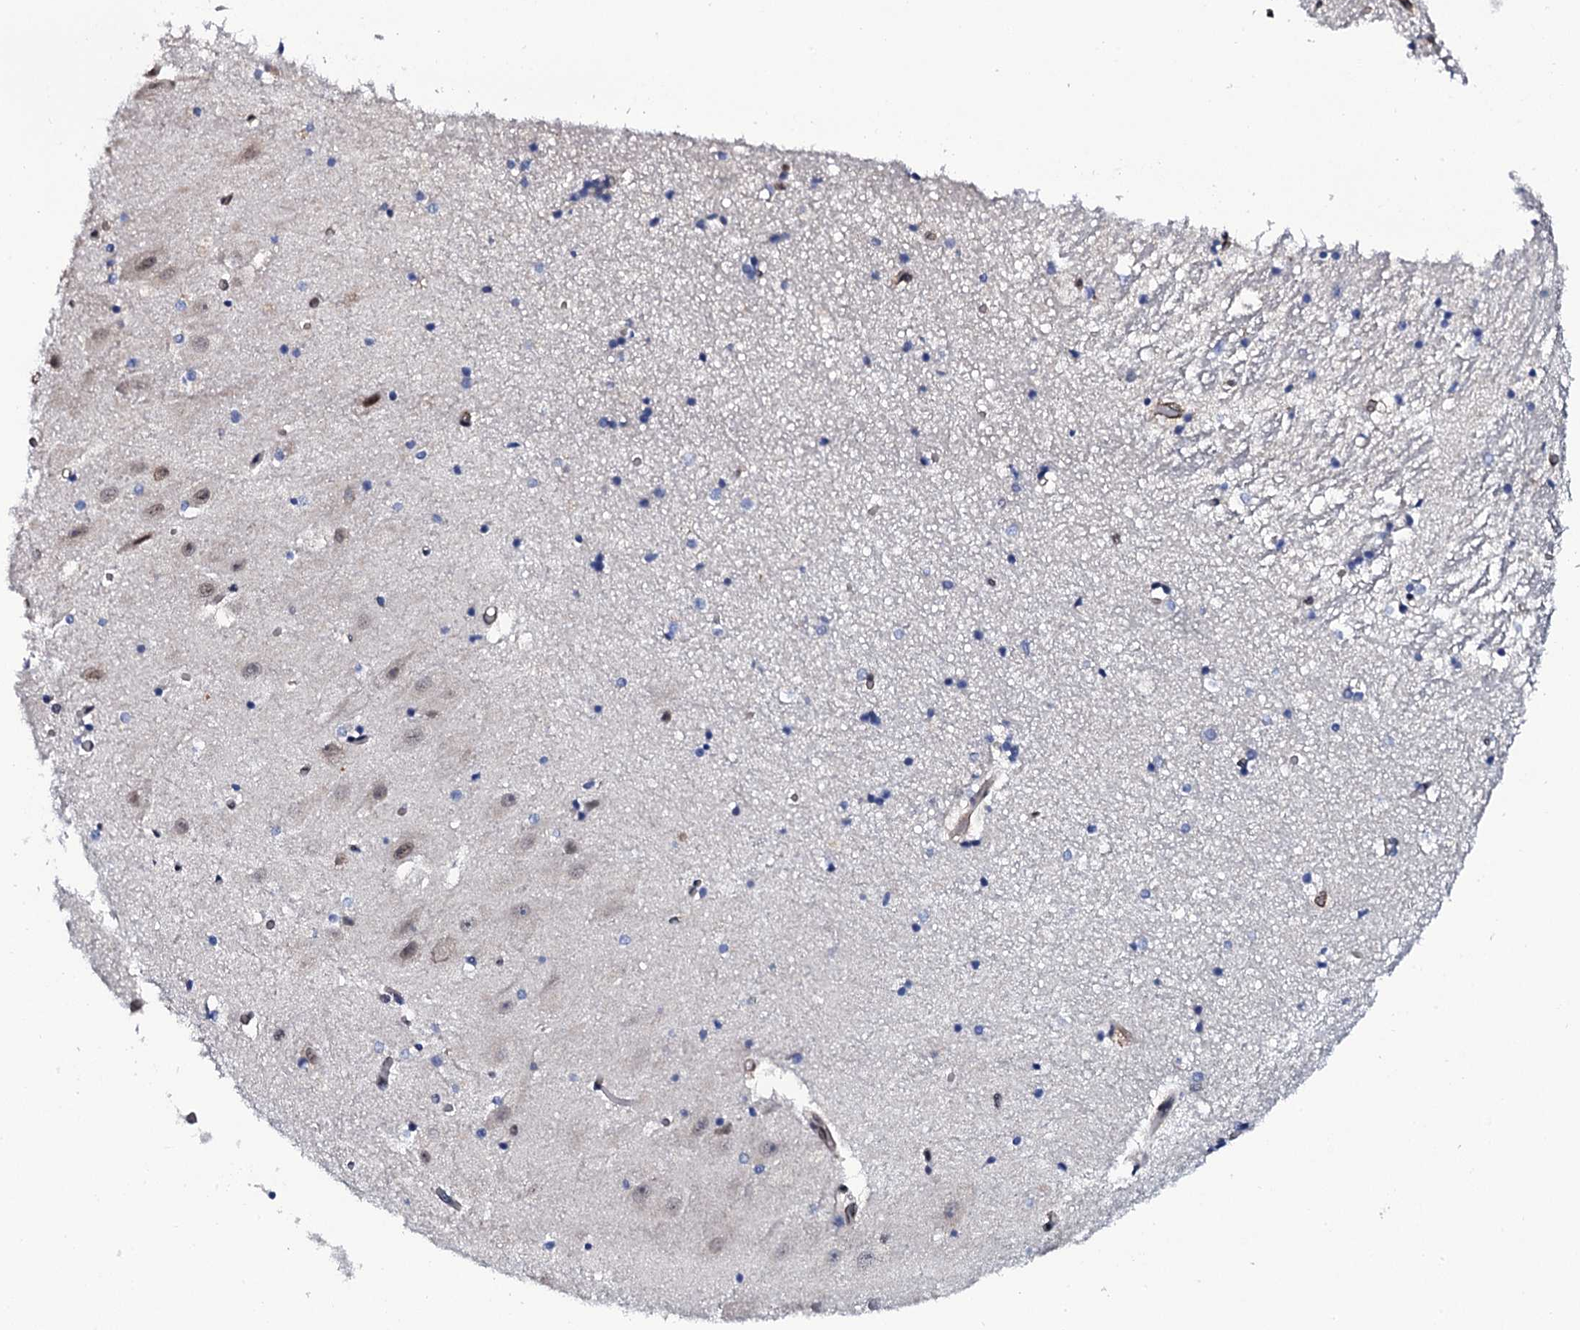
{"staining": {"intensity": "negative", "quantity": "none", "location": "none"}, "tissue": "hippocampus", "cell_type": "Glial cells", "image_type": "normal", "snomed": [{"axis": "morphology", "description": "Normal tissue, NOS"}, {"axis": "topography", "description": "Hippocampus"}], "caption": "IHC of normal human hippocampus exhibits no staining in glial cells.", "gene": "CWC15", "patient": {"sex": "female", "age": 52}}